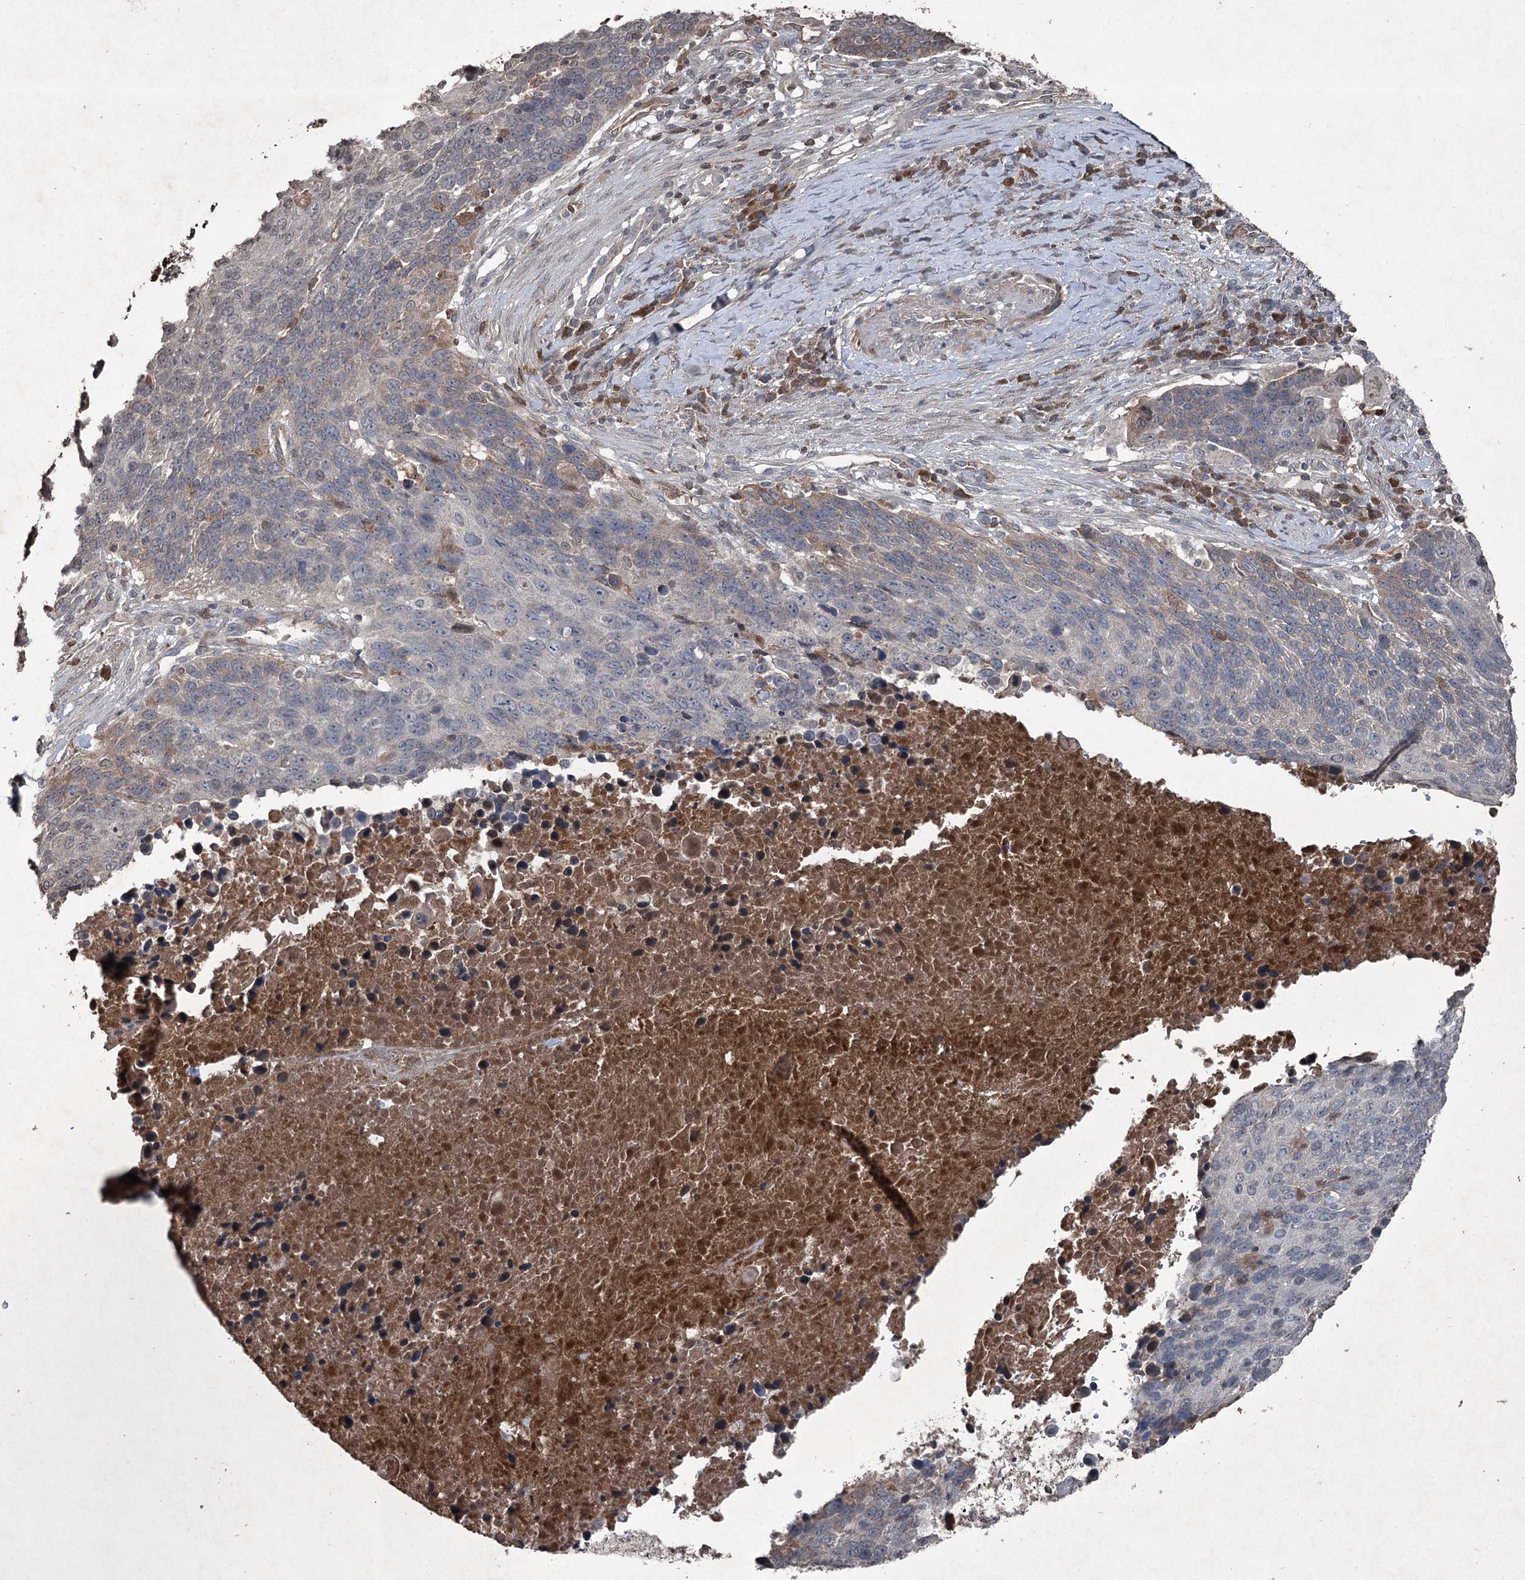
{"staining": {"intensity": "weak", "quantity": "<25%", "location": "cytoplasmic/membranous"}, "tissue": "lung cancer", "cell_type": "Tumor cells", "image_type": "cancer", "snomed": [{"axis": "morphology", "description": "Normal tissue, NOS"}, {"axis": "morphology", "description": "Squamous cell carcinoma, NOS"}, {"axis": "topography", "description": "Lymph node"}, {"axis": "topography", "description": "Lung"}], "caption": "Immunohistochemistry histopathology image of lung cancer (squamous cell carcinoma) stained for a protein (brown), which displays no staining in tumor cells.", "gene": "PGLYRP2", "patient": {"sex": "male", "age": 66}}